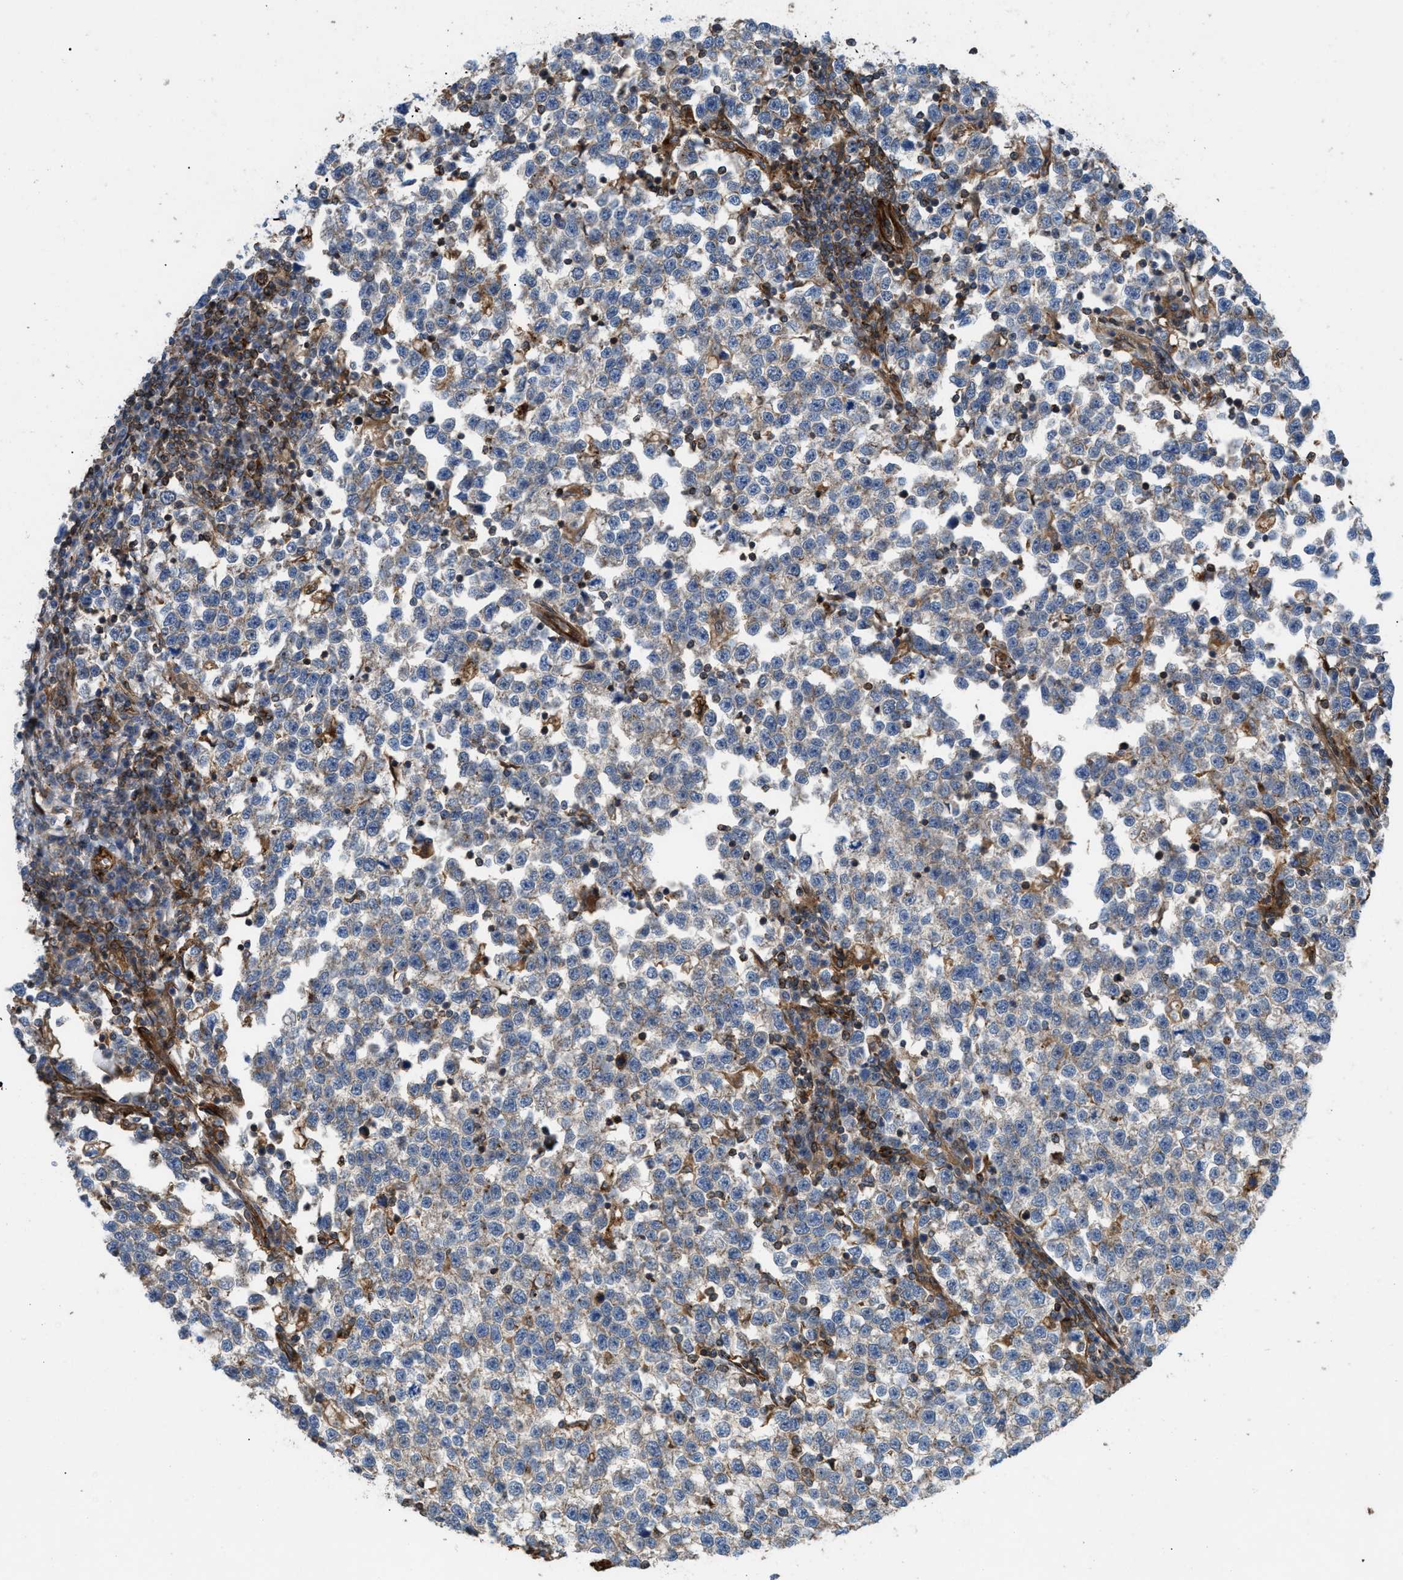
{"staining": {"intensity": "weak", "quantity": "25%-75%", "location": "cytoplasmic/membranous"}, "tissue": "testis cancer", "cell_type": "Tumor cells", "image_type": "cancer", "snomed": [{"axis": "morphology", "description": "Normal tissue, NOS"}, {"axis": "morphology", "description": "Seminoma, NOS"}, {"axis": "topography", "description": "Testis"}], "caption": "Immunohistochemical staining of human seminoma (testis) demonstrates low levels of weak cytoplasmic/membranous staining in approximately 25%-75% of tumor cells.", "gene": "PTPRE", "patient": {"sex": "male", "age": 43}}